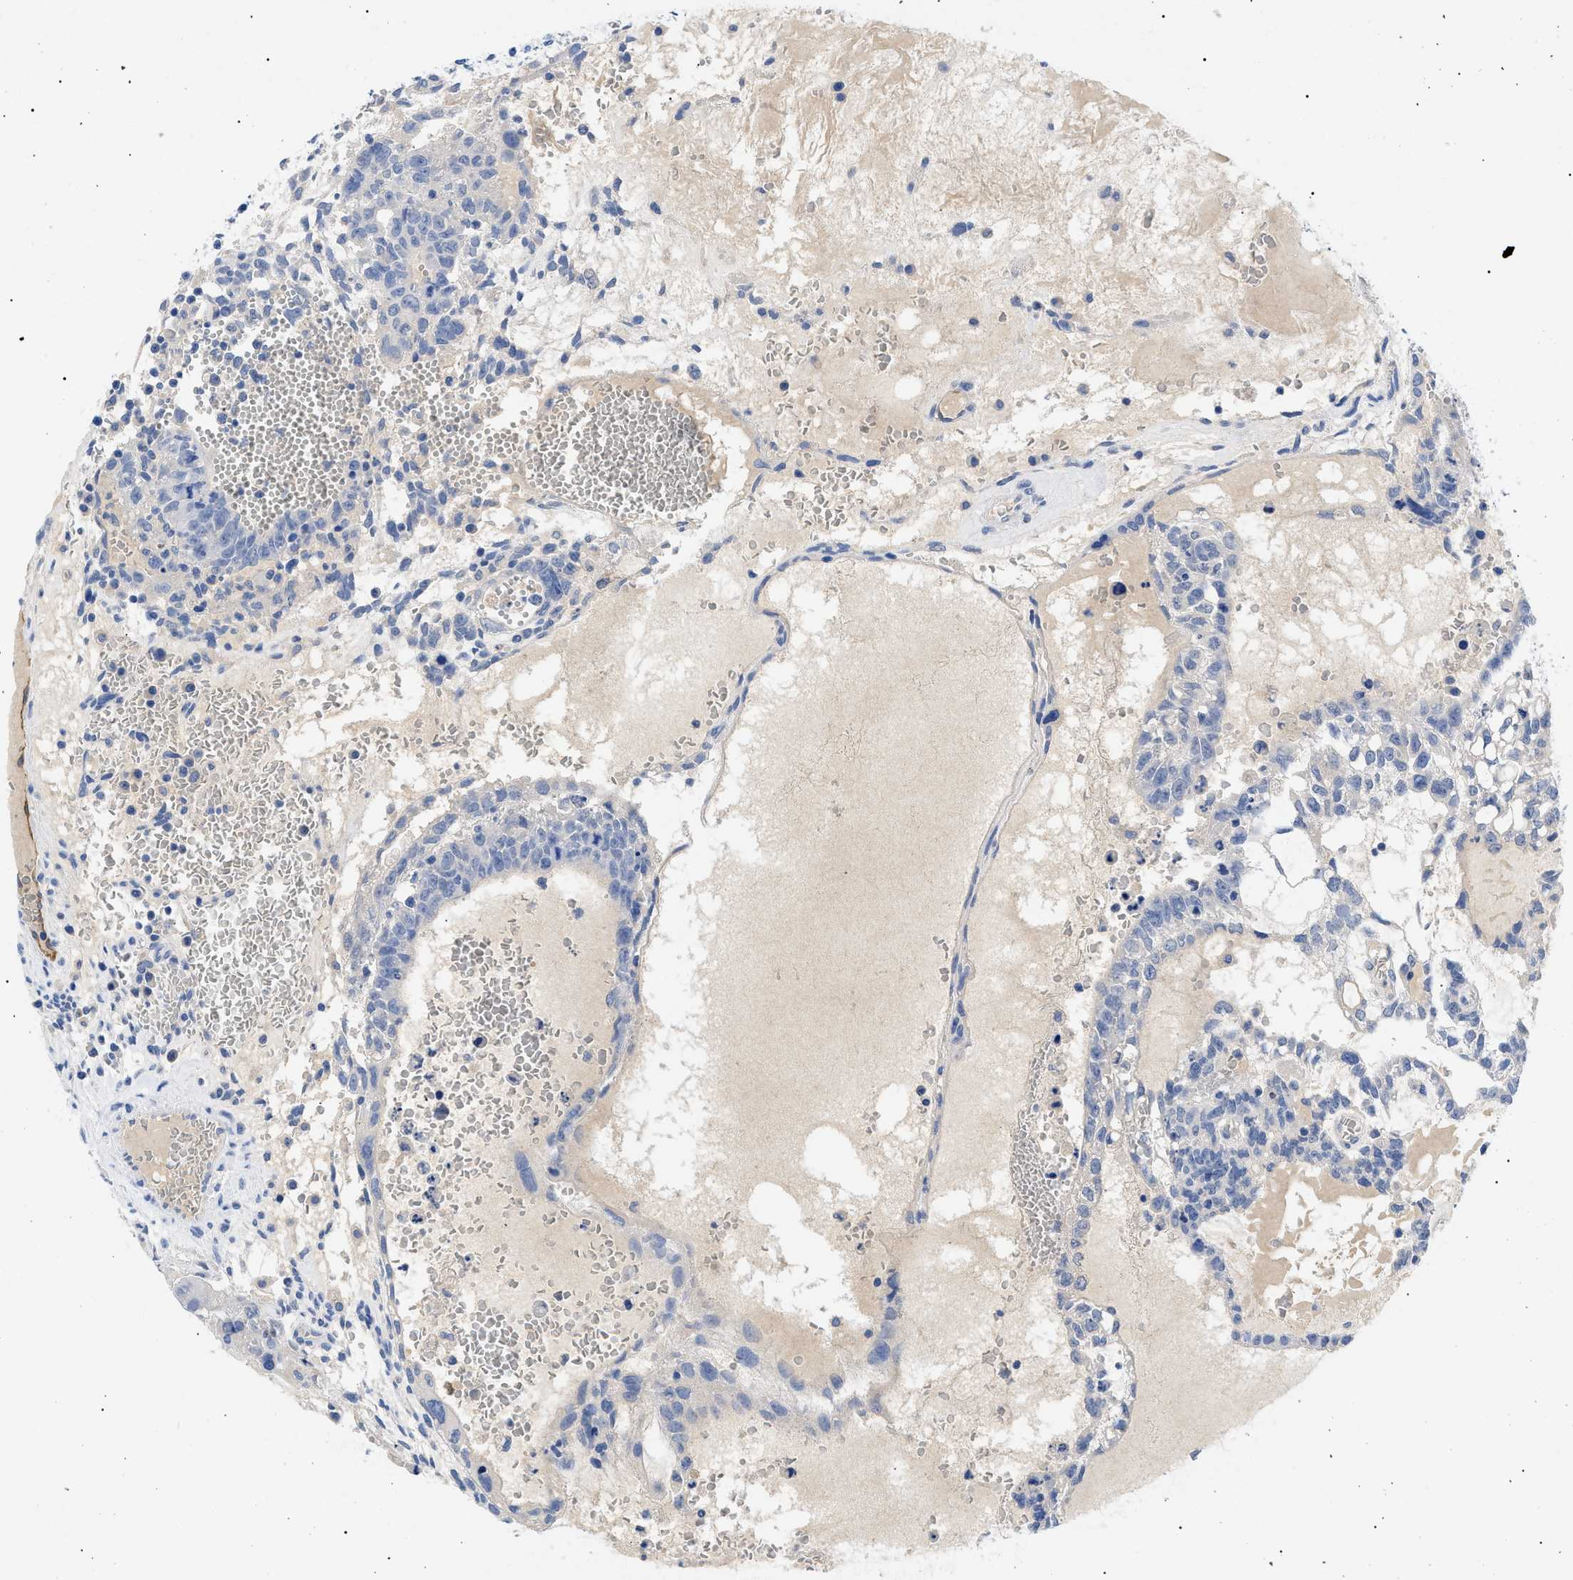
{"staining": {"intensity": "negative", "quantity": "none", "location": "none"}, "tissue": "testis cancer", "cell_type": "Tumor cells", "image_type": "cancer", "snomed": [{"axis": "morphology", "description": "Seminoma, NOS"}, {"axis": "morphology", "description": "Carcinoma, Embryonal, NOS"}, {"axis": "topography", "description": "Testis"}], "caption": "The IHC photomicrograph has no significant expression in tumor cells of testis cancer tissue.", "gene": "ACKR1", "patient": {"sex": "male", "age": 52}}